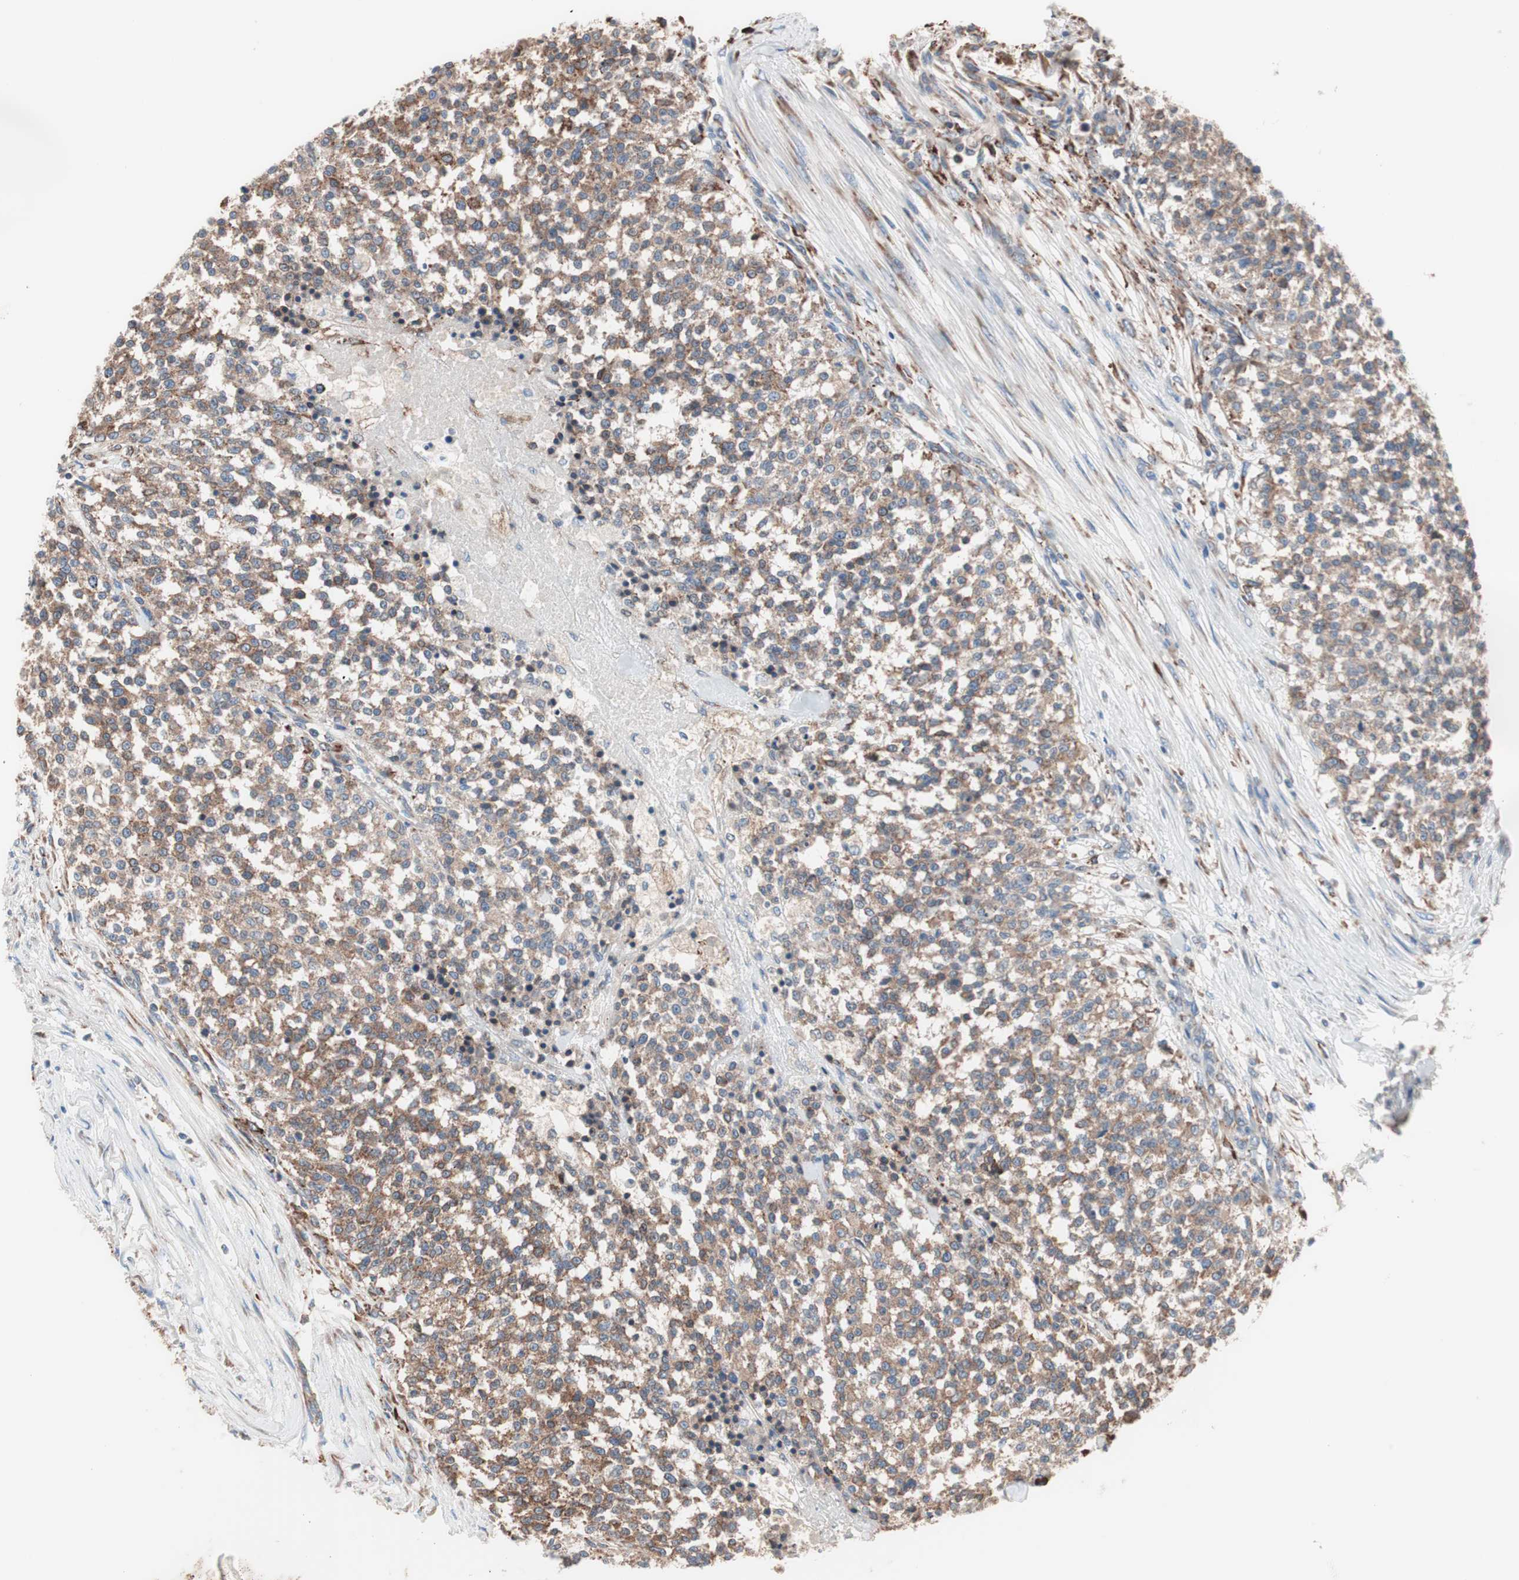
{"staining": {"intensity": "moderate", "quantity": ">75%", "location": "cytoplasmic/membranous"}, "tissue": "testis cancer", "cell_type": "Tumor cells", "image_type": "cancer", "snomed": [{"axis": "morphology", "description": "Seminoma, NOS"}, {"axis": "topography", "description": "Testis"}], "caption": "Testis cancer stained with a protein marker shows moderate staining in tumor cells.", "gene": "SLC27A4", "patient": {"sex": "male", "age": 59}}